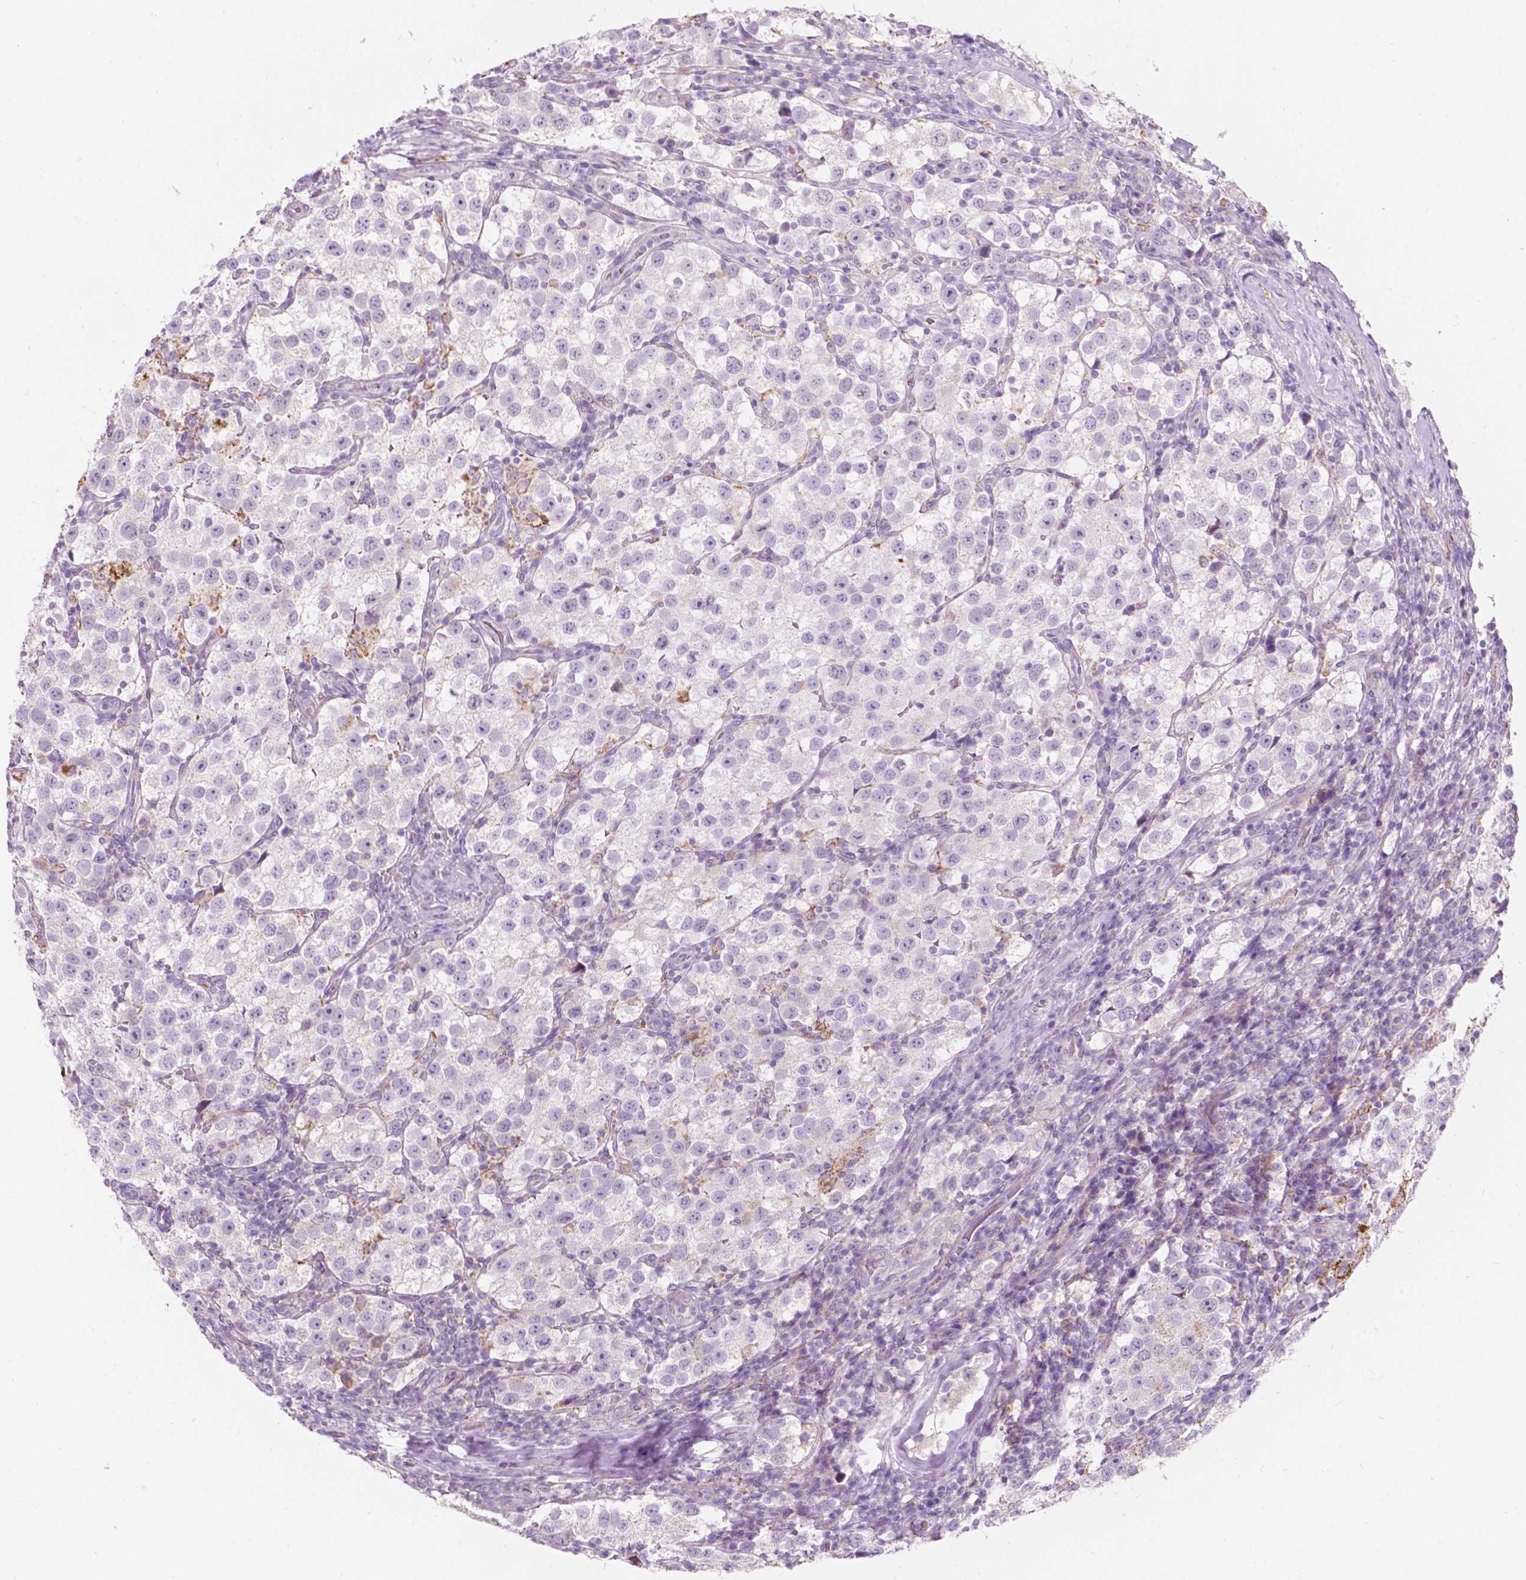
{"staining": {"intensity": "negative", "quantity": "none", "location": "none"}, "tissue": "testis cancer", "cell_type": "Tumor cells", "image_type": "cancer", "snomed": [{"axis": "morphology", "description": "Seminoma, NOS"}, {"axis": "topography", "description": "Testis"}], "caption": "Testis seminoma was stained to show a protein in brown. There is no significant staining in tumor cells.", "gene": "NOS1AP", "patient": {"sex": "male", "age": 37}}